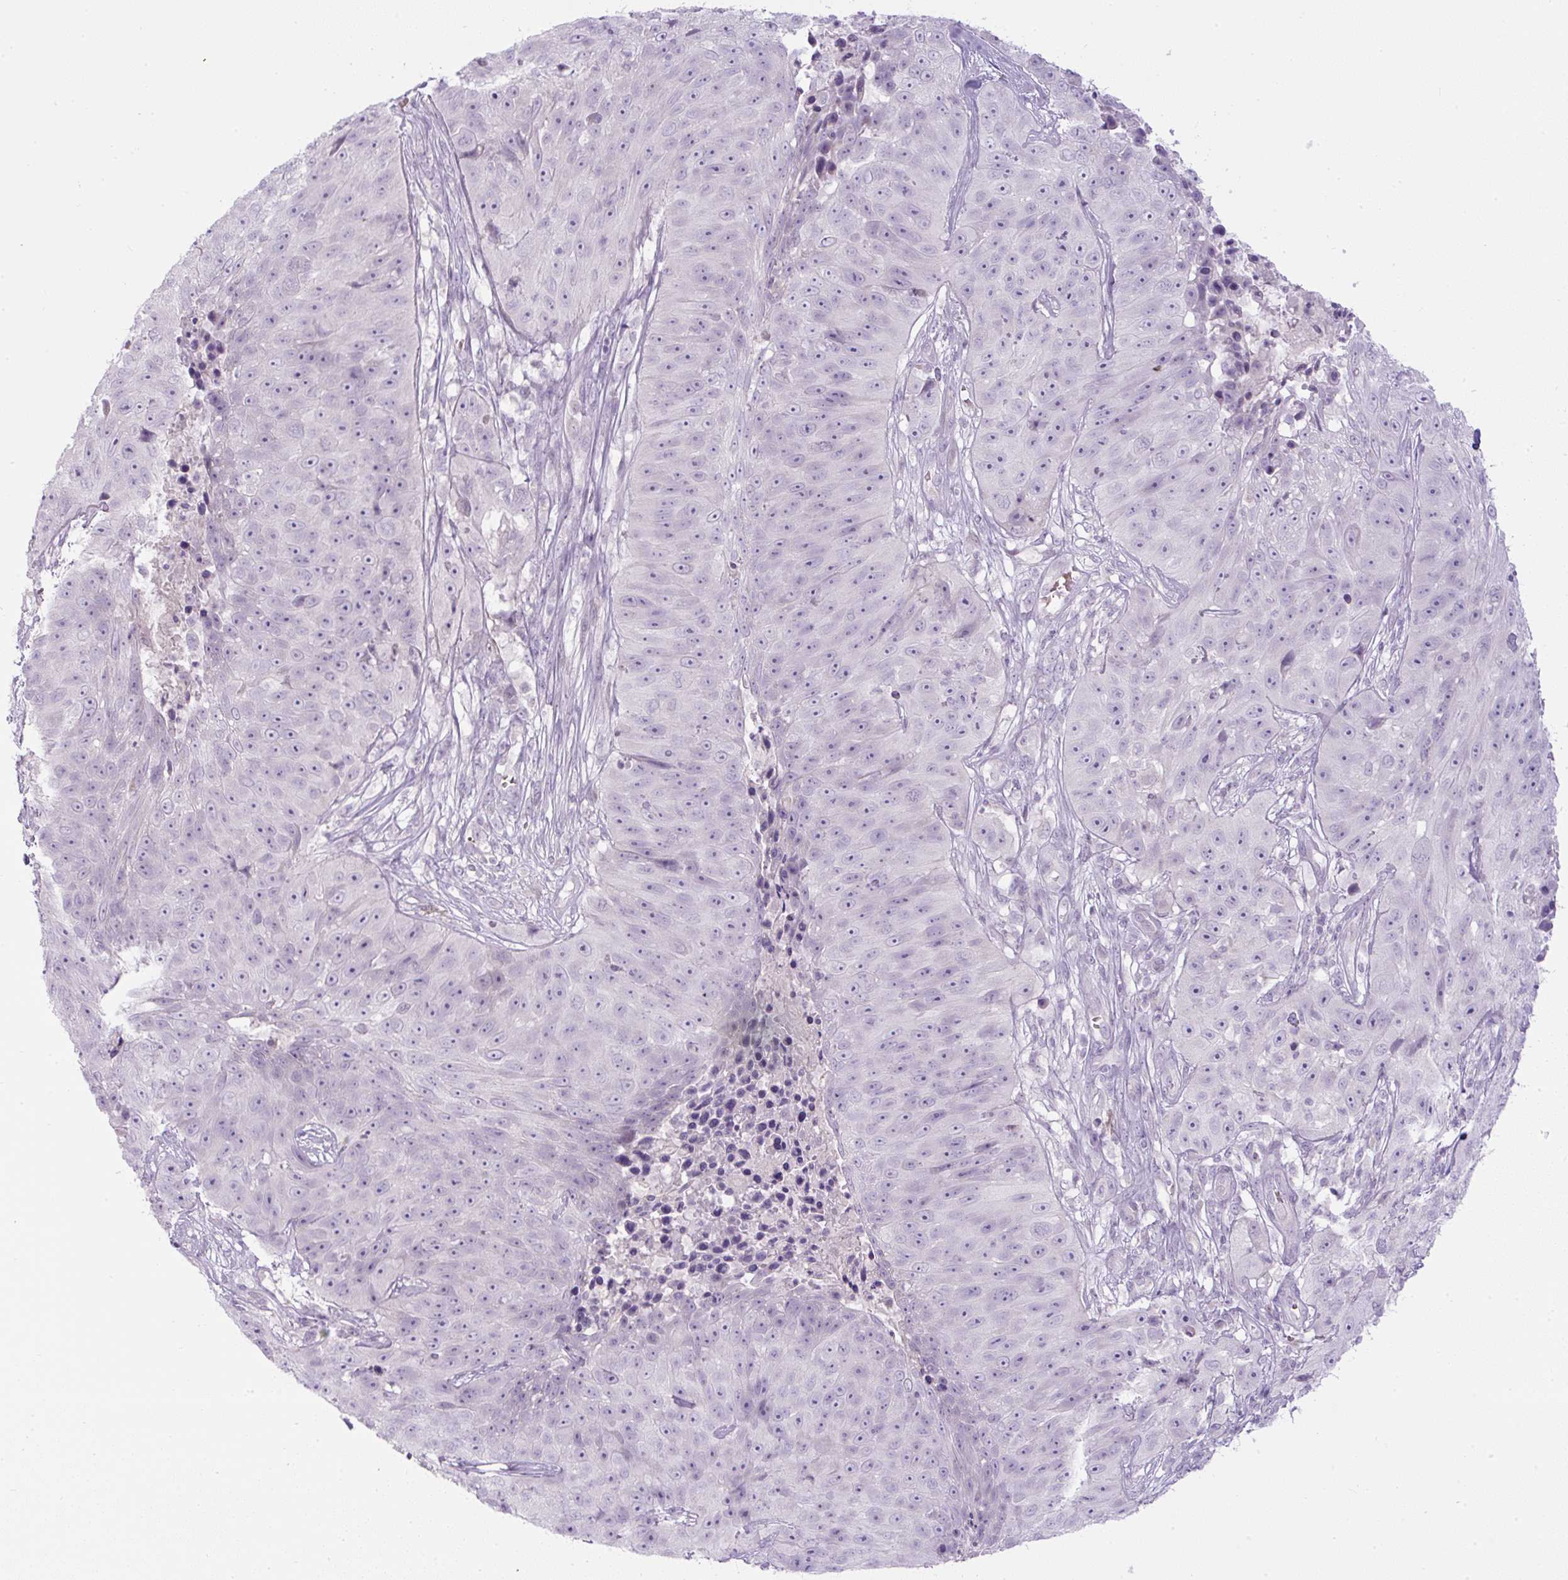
{"staining": {"intensity": "negative", "quantity": "none", "location": "none"}, "tissue": "skin cancer", "cell_type": "Tumor cells", "image_type": "cancer", "snomed": [{"axis": "morphology", "description": "Squamous cell carcinoma, NOS"}, {"axis": "topography", "description": "Skin"}], "caption": "A high-resolution photomicrograph shows immunohistochemistry (IHC) staining of squamous cell carcinoma (skin), which displays no significant expression in tumor cells.", "gene": "FGFBP3", "patient": {"sex": "female", "age": 87}}